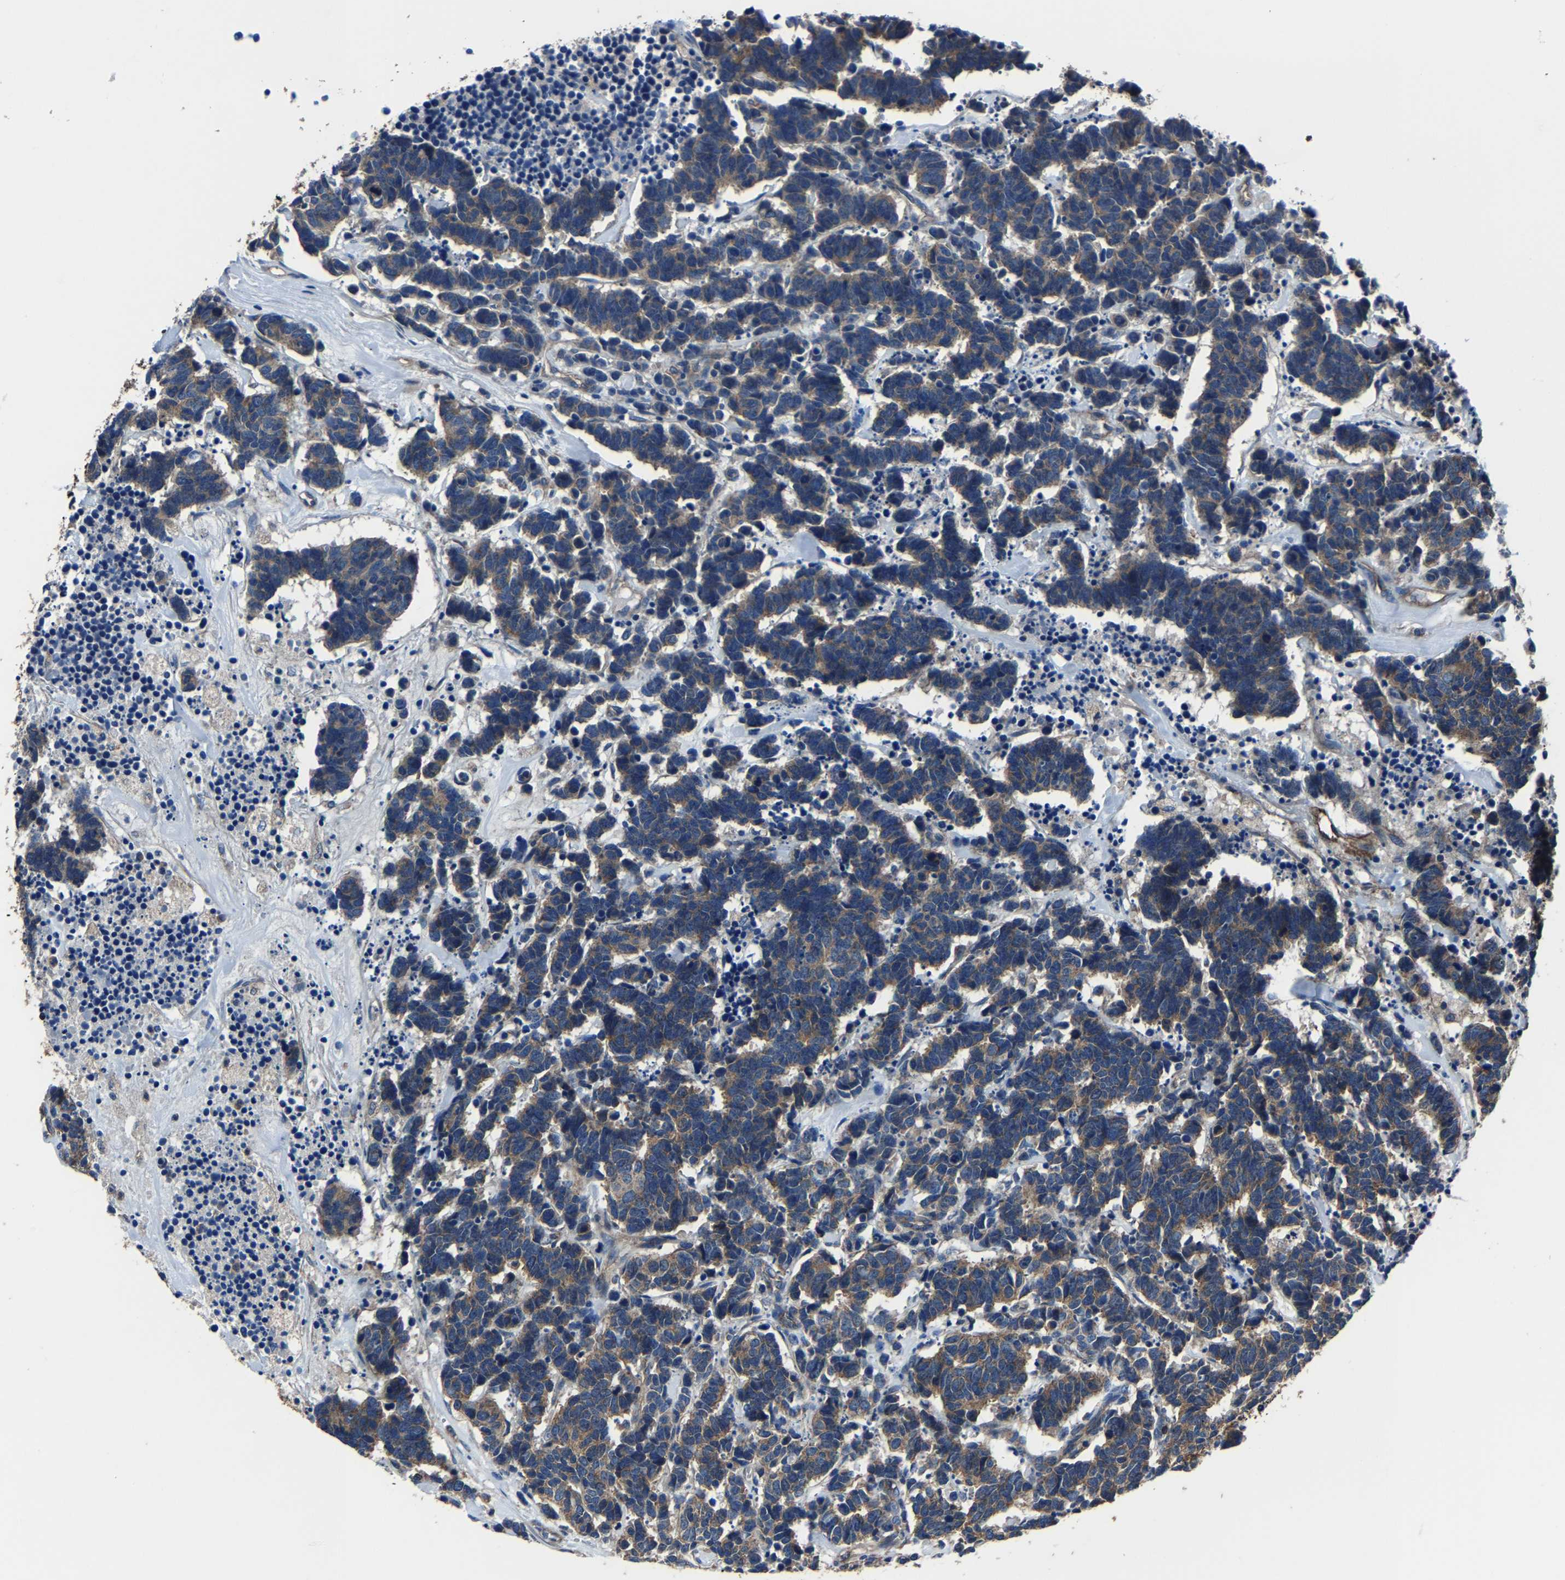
{"staining": {"intensity": "weak", "quantity": ">75%", "location": "cytoplasmic/membranous"}, "tissue": "carcinoid", "cell_type": "Tumor cells", "image_type": "cancer", "snomed": [{"axis": "morphology", "description": "Carcinoma, NOS"}, {"axis": "morphology", "description": "Carcinoid, malignant, NOS"}, {"axis": "topography", "description": "Urinary bladder"}], "caption": "Carcinoid was stained to show a protein in brown. There is low levels of weak cytoplasmic/membranous expression in approximately >75% of tumor cells. The protein of interest is shown in brown color, while the nuclei are stained blue.", "gene": "KIAA1958", "patient": {"sex": "male", "age": 57}}